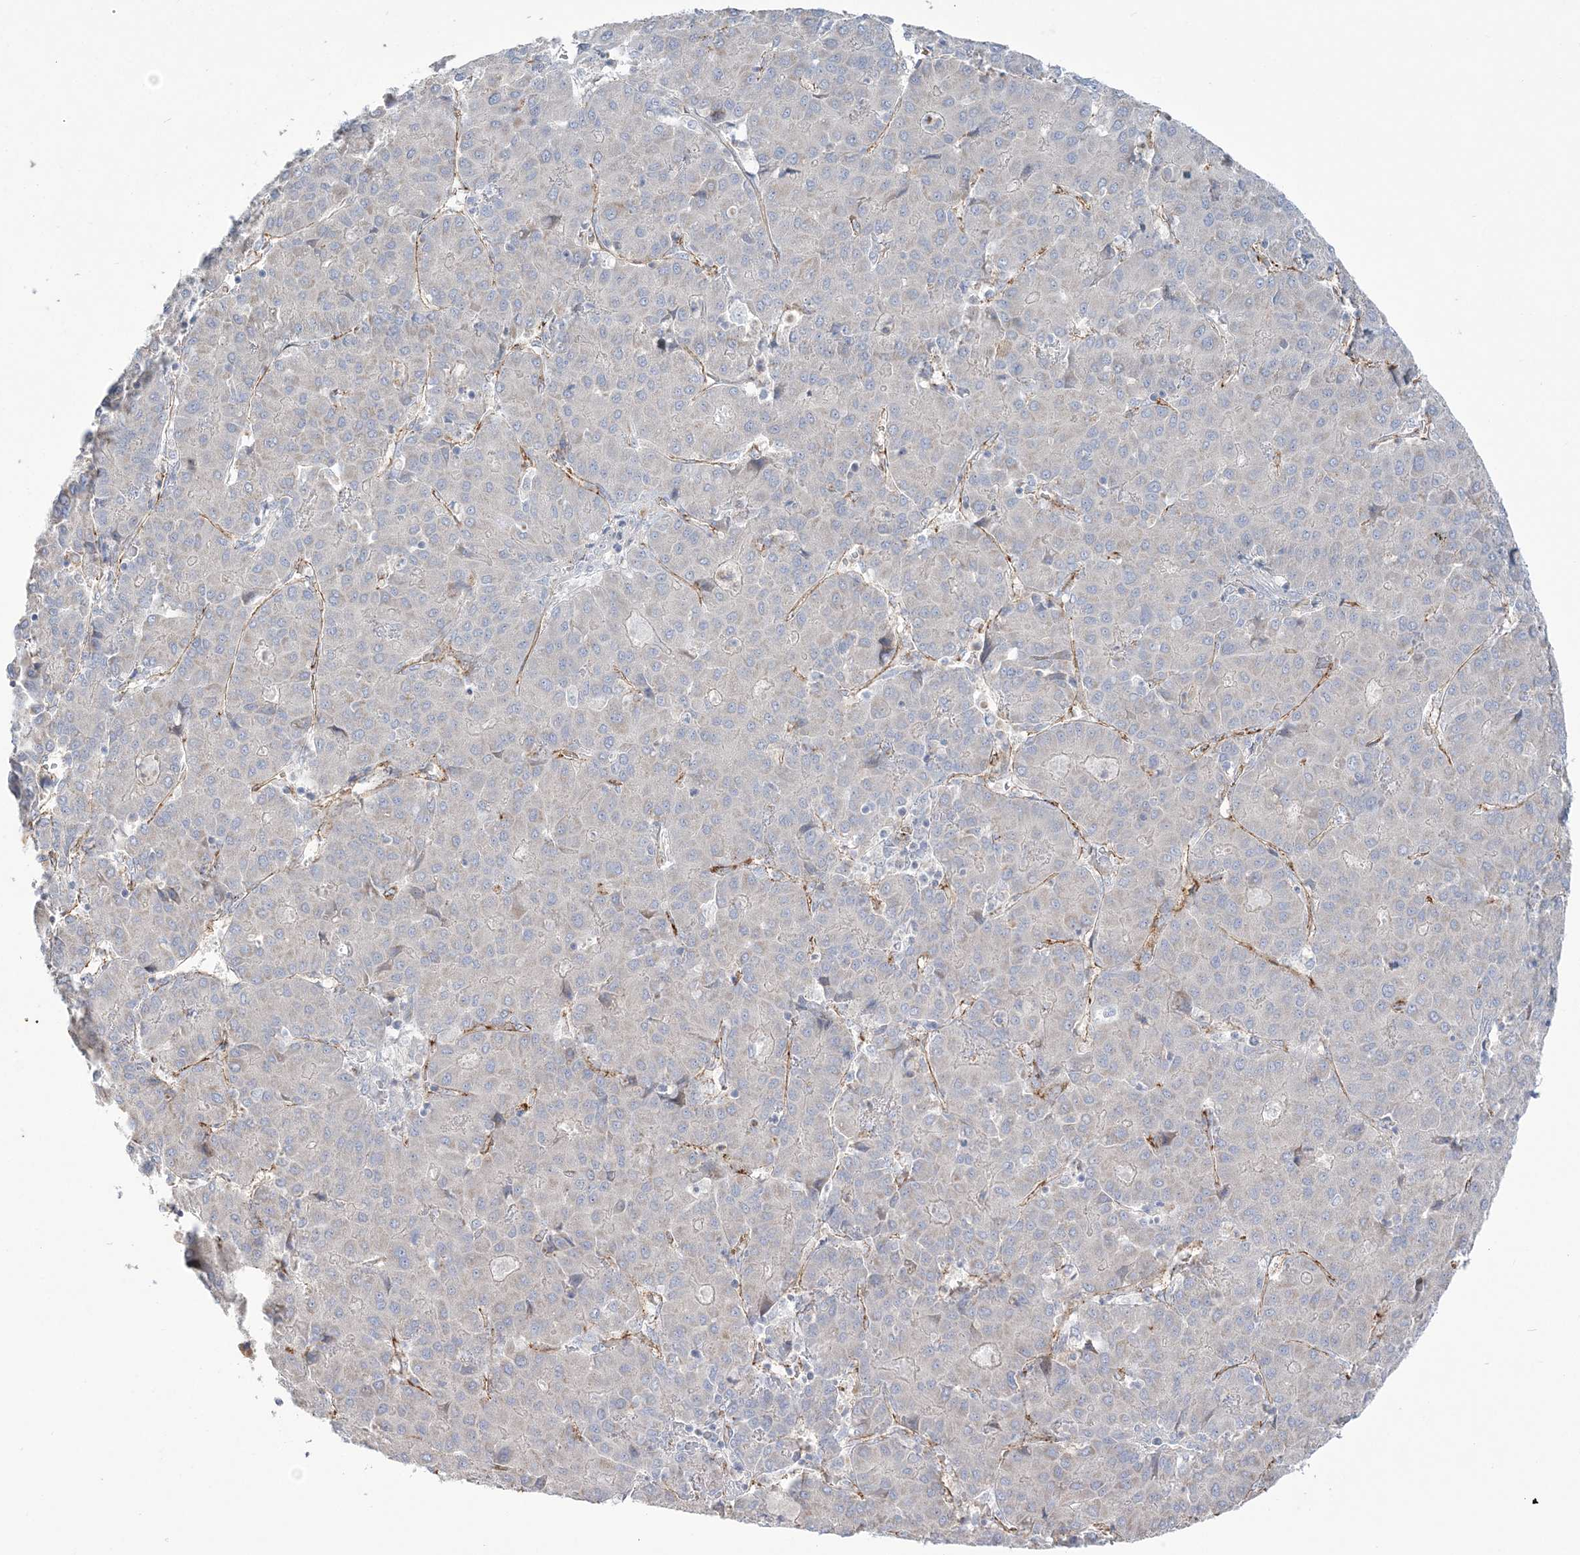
{"staining": {"intensity": "negative", "quantity": "none", "location": "none"}, "tissue": "liver cancer", "cell_type": "Tumor cells", "image_type": "cancer", "snomed": [{"axis": "morphology", "description": "Carcinoma, Hepatocellular, NOS"}, {"axis": "topography", "description": "Liver"}], "caption": "DAB (3,3'-diaminobenzidine) immunohistochemical staining of human liver cancer (hepatocellular carcinoma) shows no significant expression in tumor cells.", "gene": "FARSB", "patient": {"sex": "male", "age": 65}}